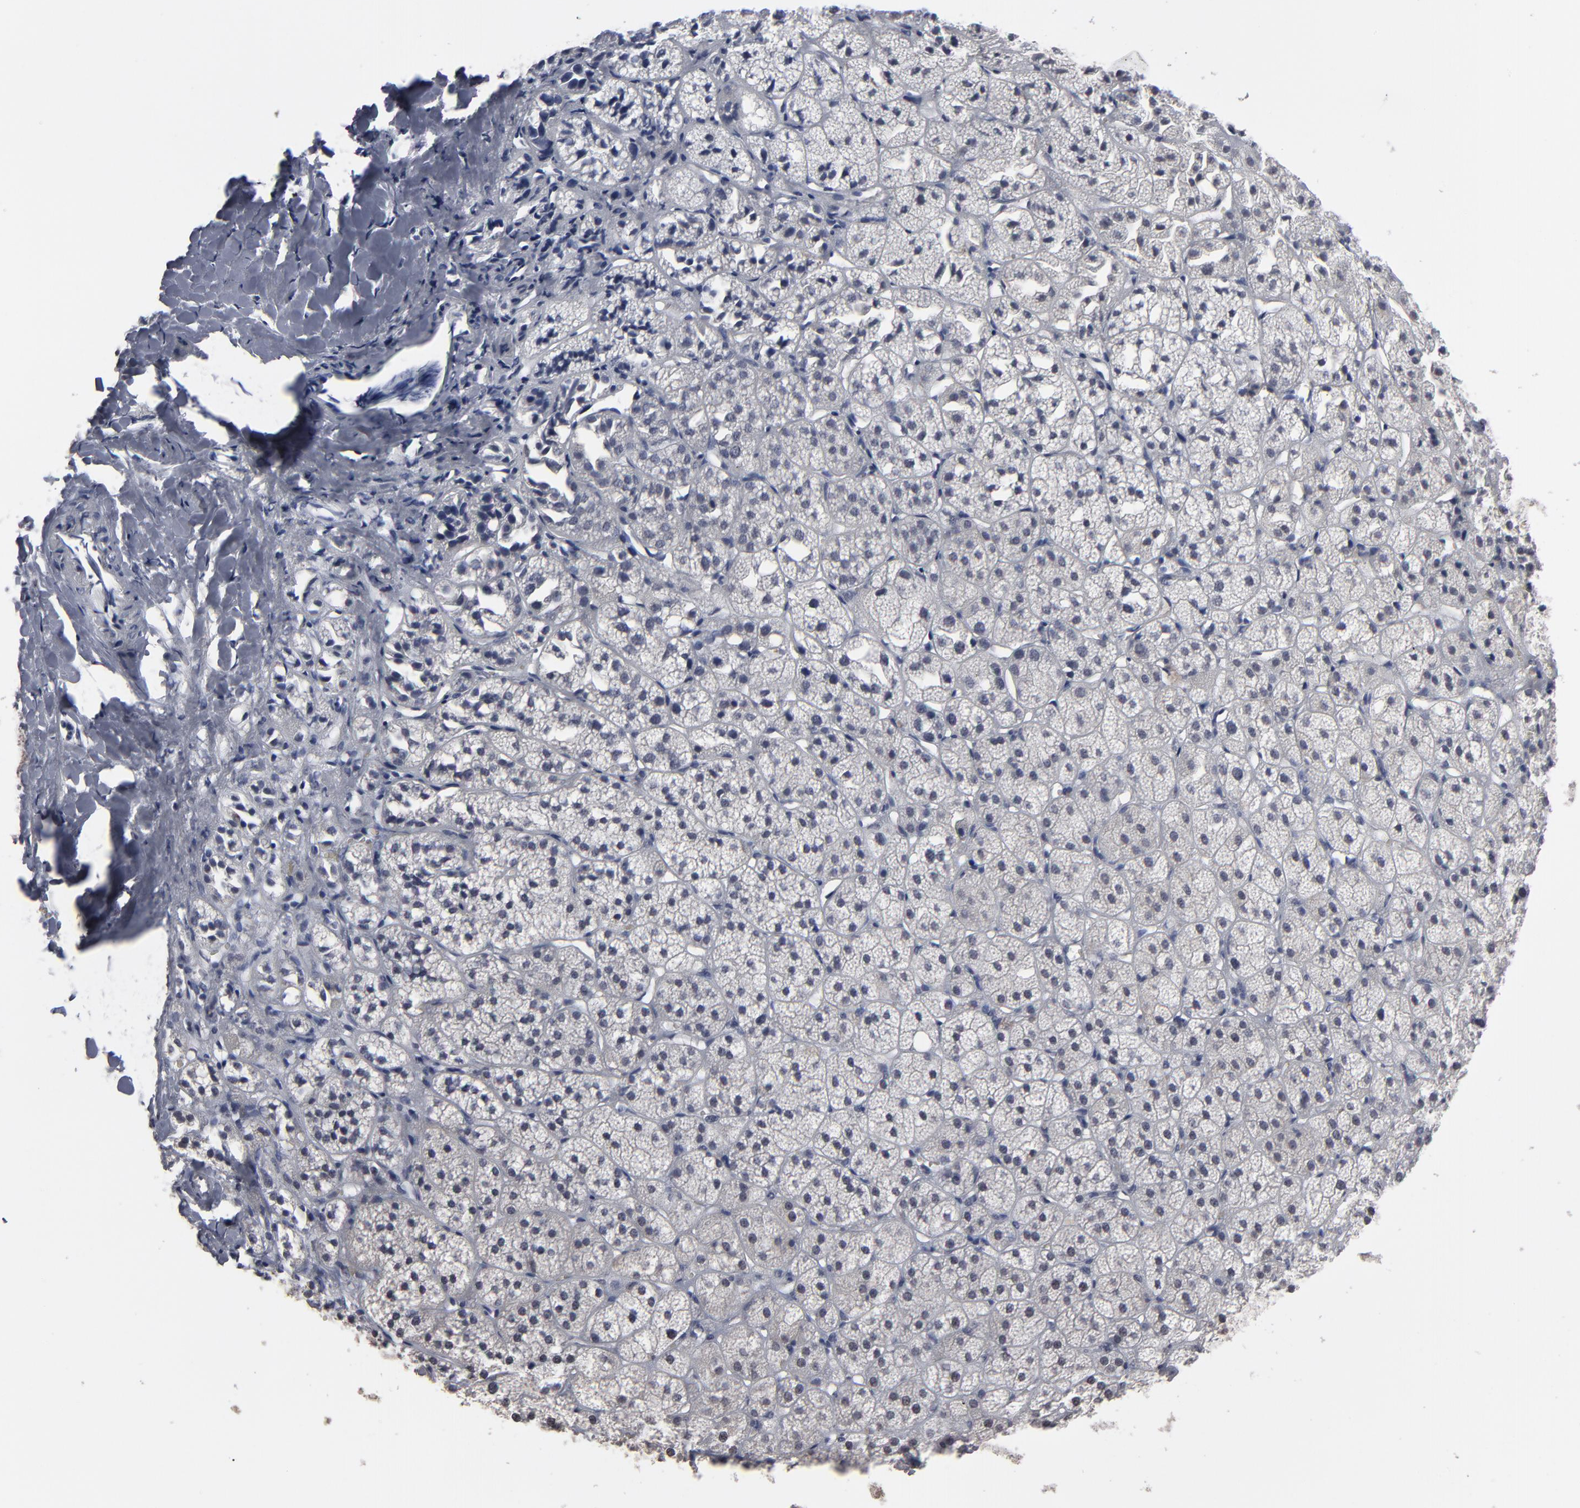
{"staining": {"intensity": "weak", "quantity": "25%-75%", "location": "cytoplasmic/membranous"}, "tissue": "adrenal gland", "cell_type": "Glandular cells", "image_type": "normal", "snomed": [{"axis": "morphology", "description": "Normal tissue, NOS"}, {"axis": "topography", "description": "Adrenal gland"}], "caption": "Immunohistochemical staining of benign adrenal gland reveals weak cytoplasmic/membranous protein expression in approximately 25%-75% of glandular cells. (DAB (3,3'-diaminobenzidine) IHC, brown staining for protein, blue staining for nuclei).", "gene": "SSRP1", "patient": {"sex": "female", "age": 71}}